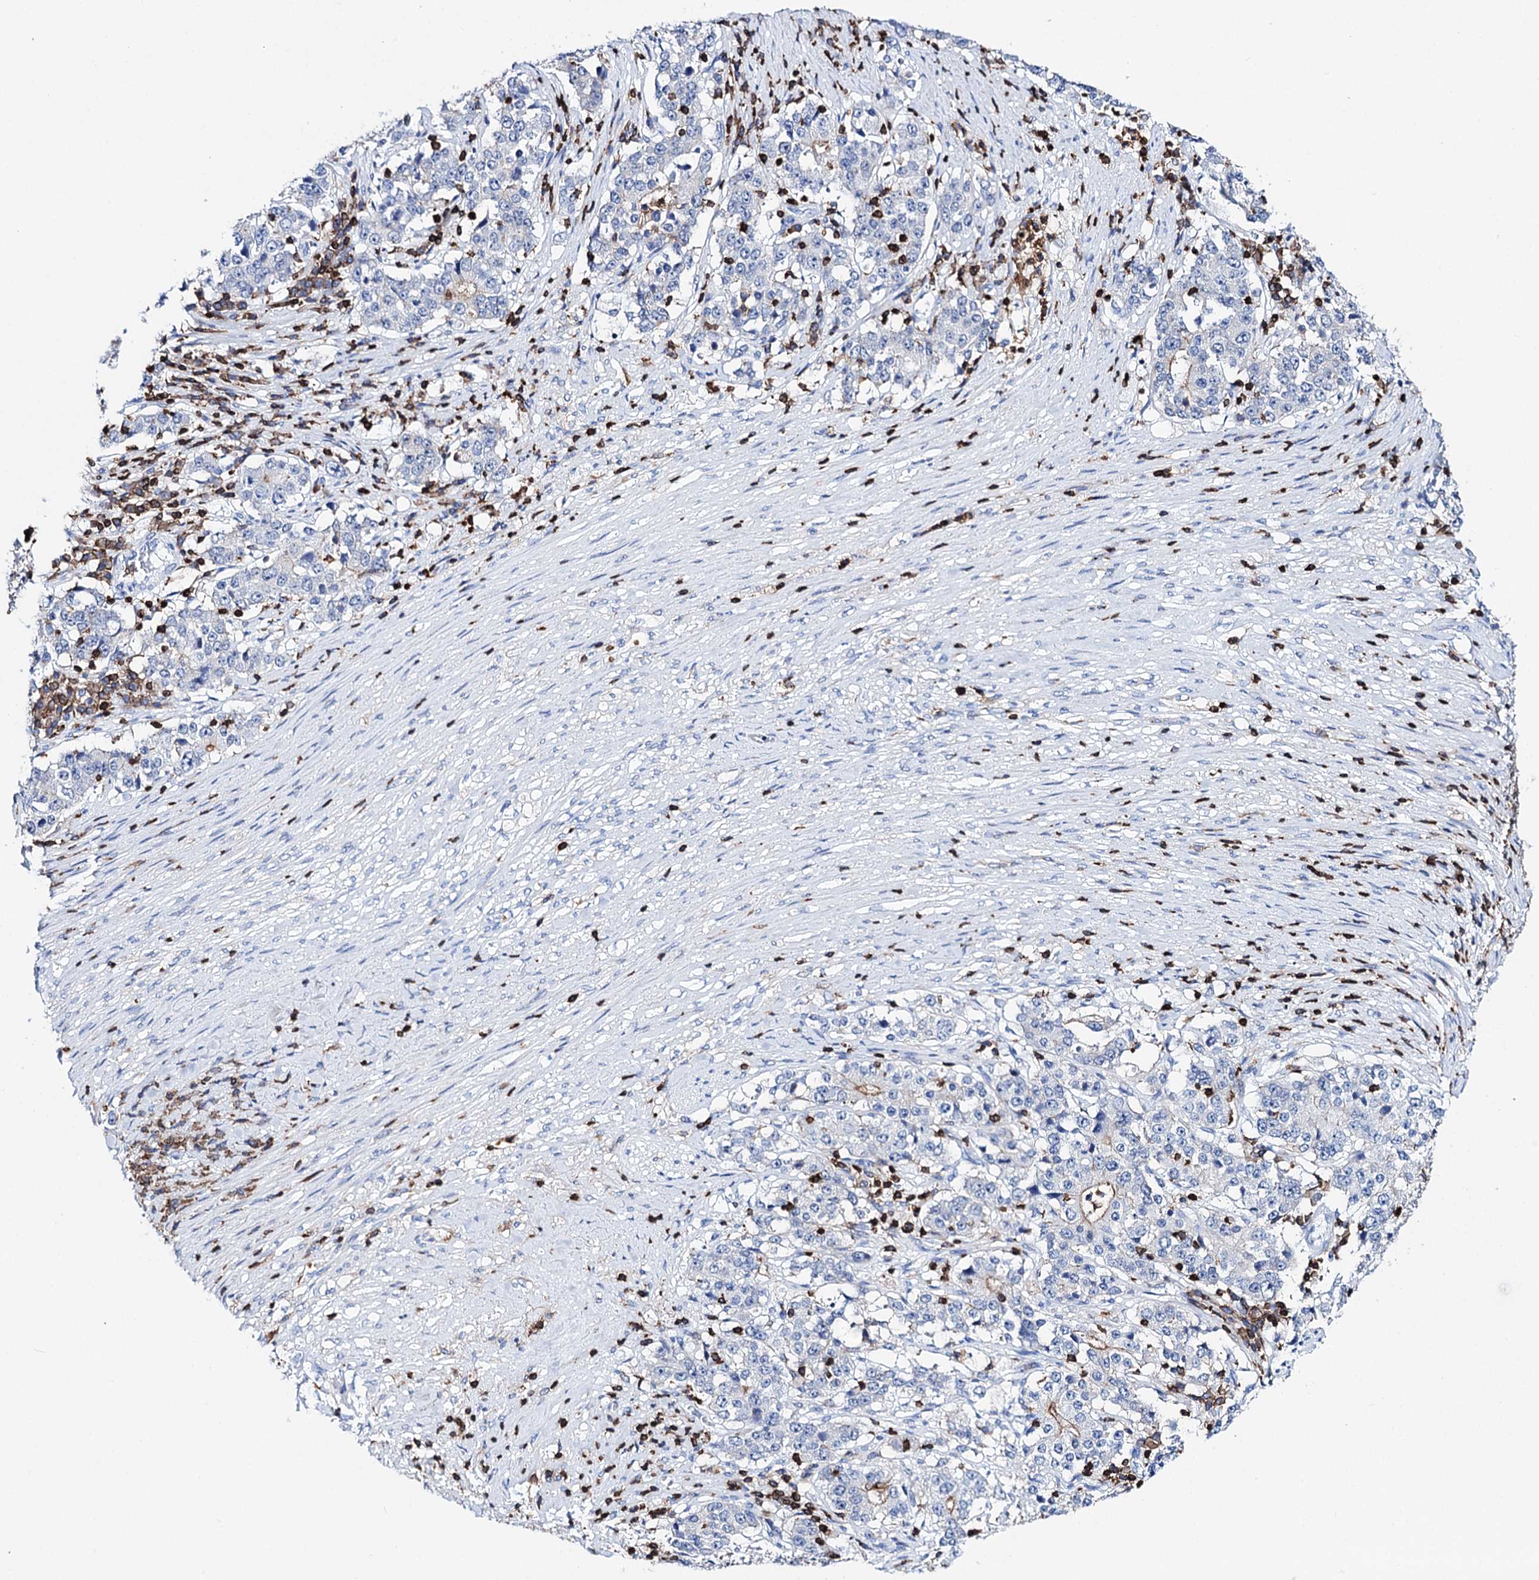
{"staining": {"intensity": "negative", "quantity": "none", "location": "none"}, "tissue": "stomach cancer", "cell_type": "Tumor cells", "image_type": "cancer", "snomed": [{"axis": "morphology", "description": "Adenocarcinoma, NOS"}, {"axis": "topography", "description": "Stomach"}], "caption": "This is a photomicrograph of IHC staining of adenocarcinoma (stomach), which shows no positivity in tumor cells. The staining was performed using DAB to visualize the protein expression in brown, while the nuclei were stained in blue with hematoxylin (Magnification: 20x).", "gene": "DEF6", "patient": {"sex": "male", "age": 59}}